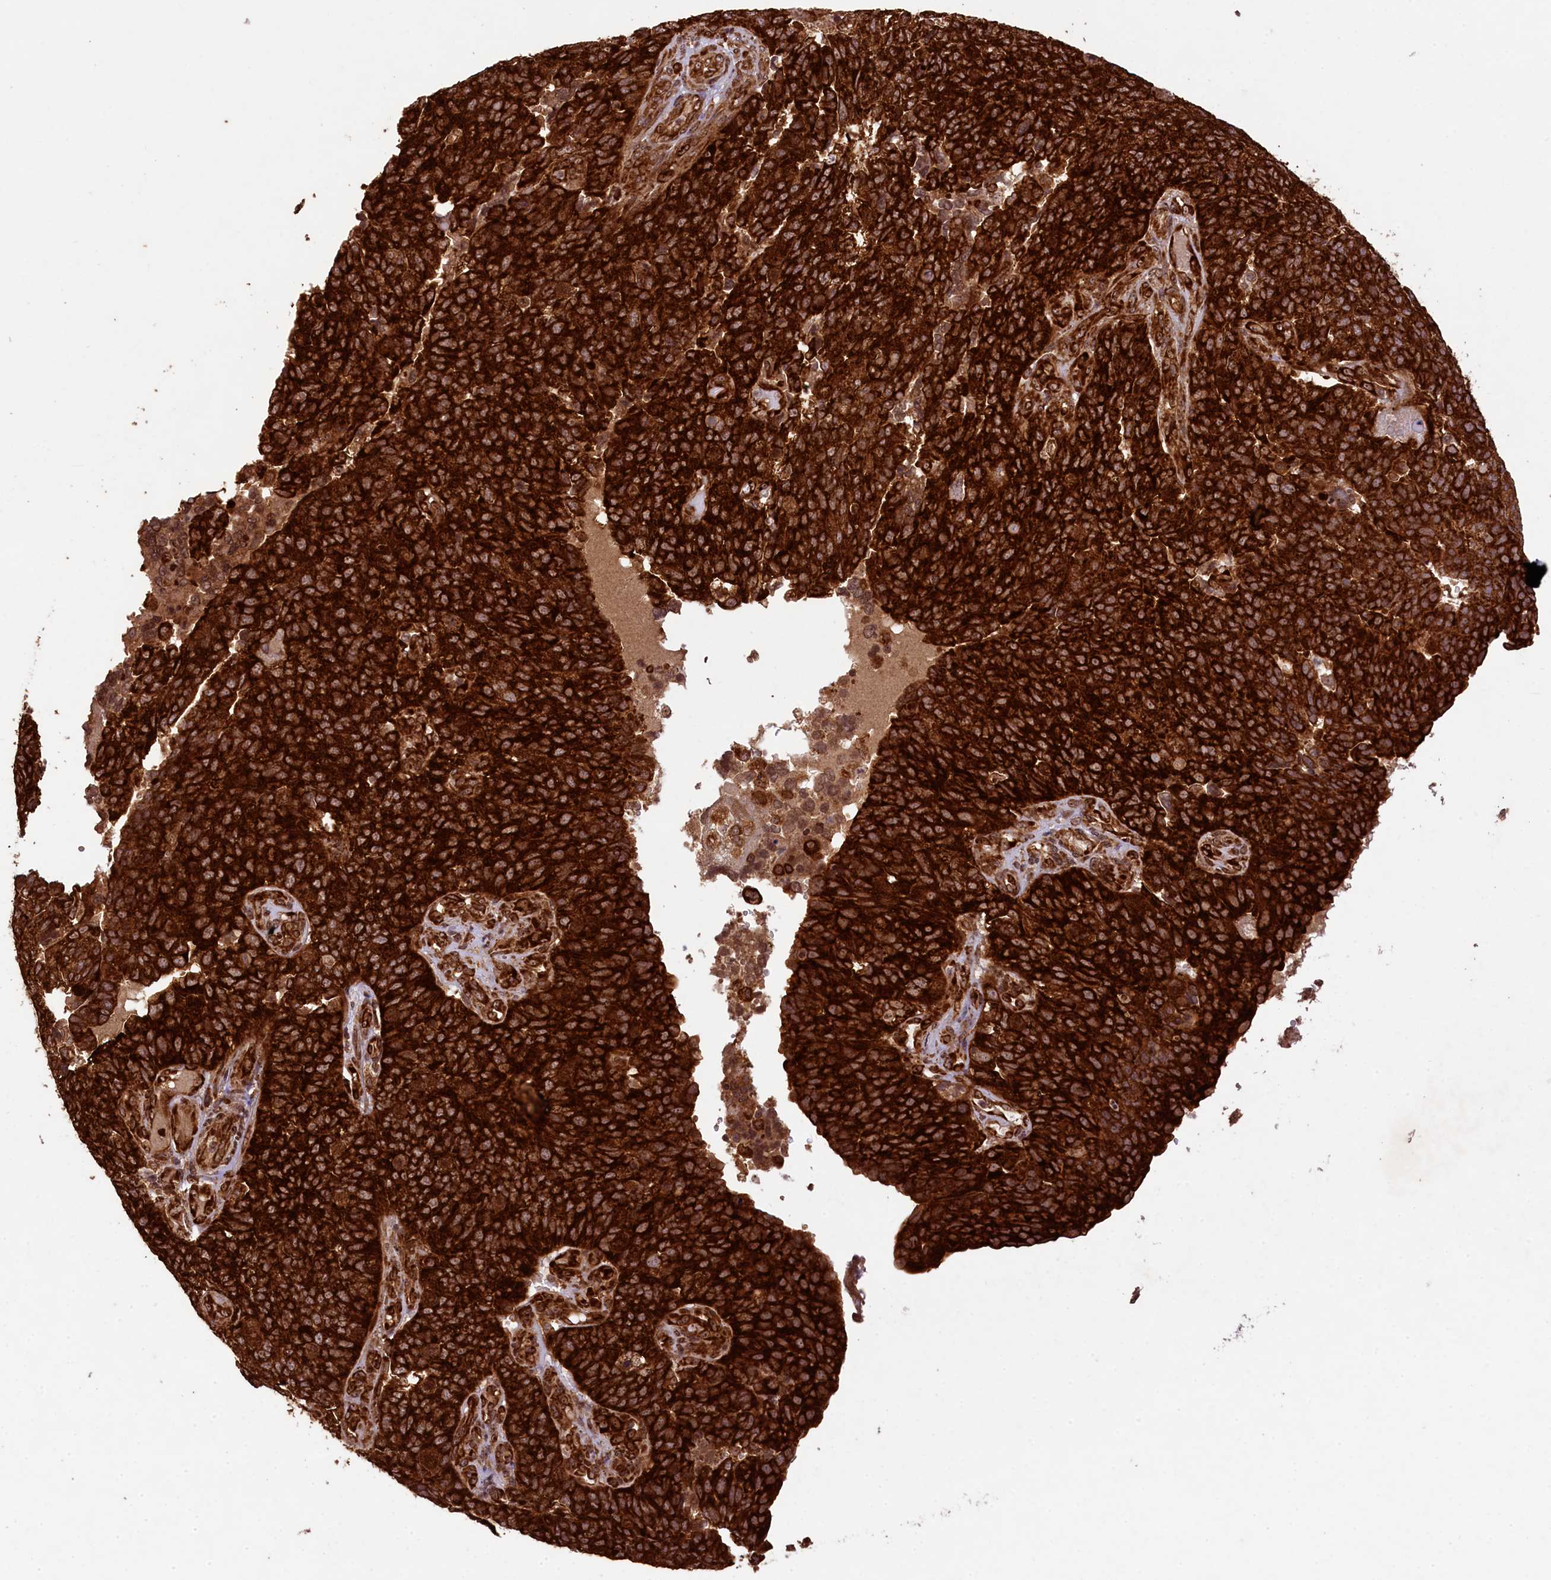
{"staining": {"intensity": "strong", "quantity": ">75%", "location": "cytoplasmic/membranous"}, "tissue": "endometrial cancer", "cell_type": "Tumor cells", "image_type": "cancer", "snomed": [{"axis": "morphology", "description": "Adenocarcinoma, NOS"}, {"axis": "topography", "description": "Endometrium"}], "caption": "Tumor cells exhibit high levels of strong cytoplasmic/membranous staining in approximately >75% of cells in adenocarcinoma (endometrial). (Brightfield microscopy of DAB IHC at high magnification).", "gene": "LARP4", "patient": {"sex": "female", "age": 66}}